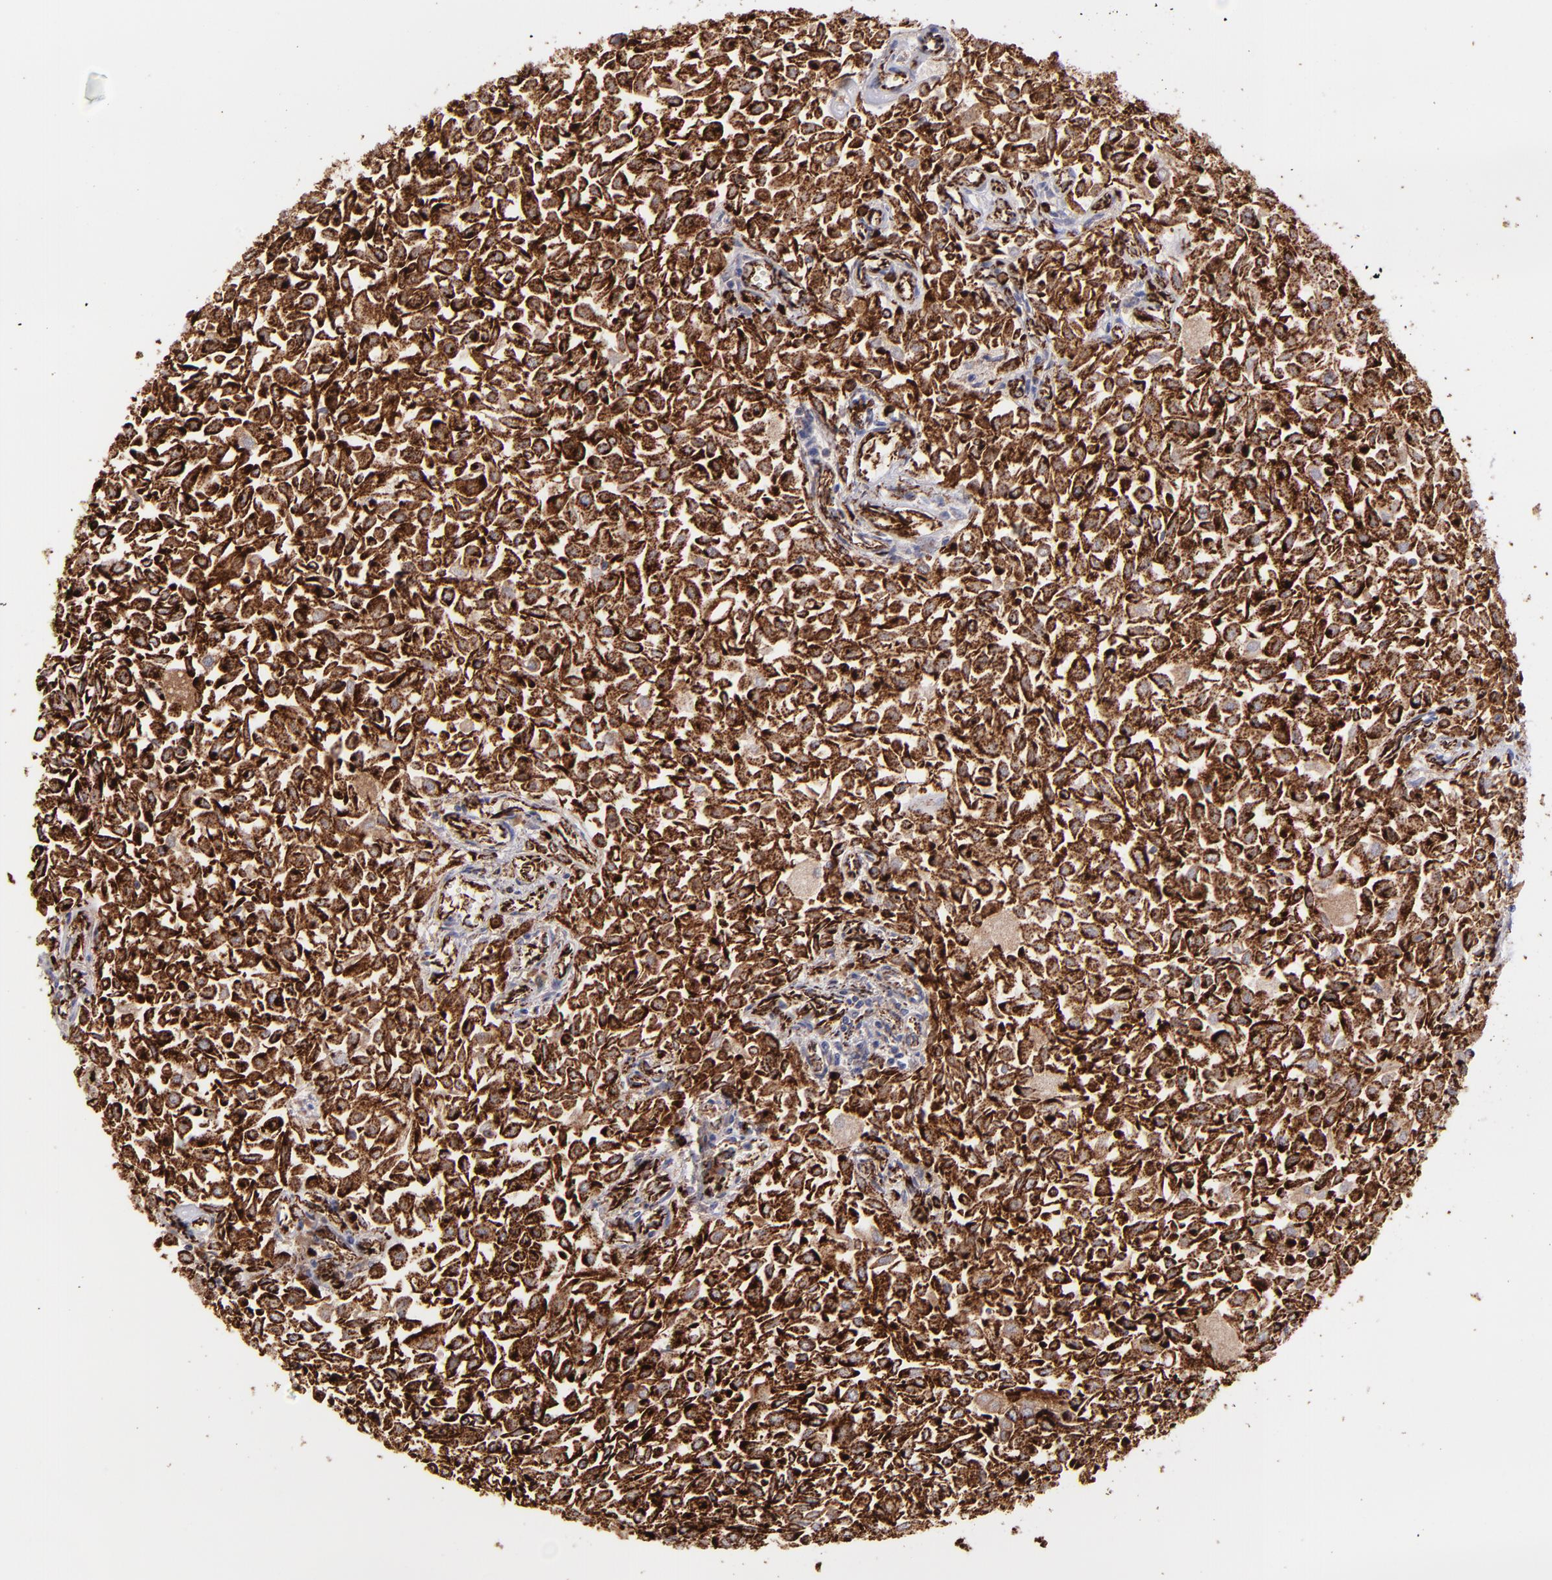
{"staining": {"intensity": "strong", "quantity": ">75%", "location": "cytoplasmic/membranous"}, "tissue": "urothelial cancer", "cell_type": "Tumor cells", "image_type": "cancer", "snomed": [{"axis": "morphology", "description": "Urothelial carcinoma, Low grade"}, {"axis": "topography", "description": "Urinary bladder"}], "caption": "Protein analysis of urothelial cancer tissue reveals strong cytoplasmic/membranous staining in about >75% of tumor cells.", "gene": "MAOB", "patient": {"sex": "male", "age": 64}}